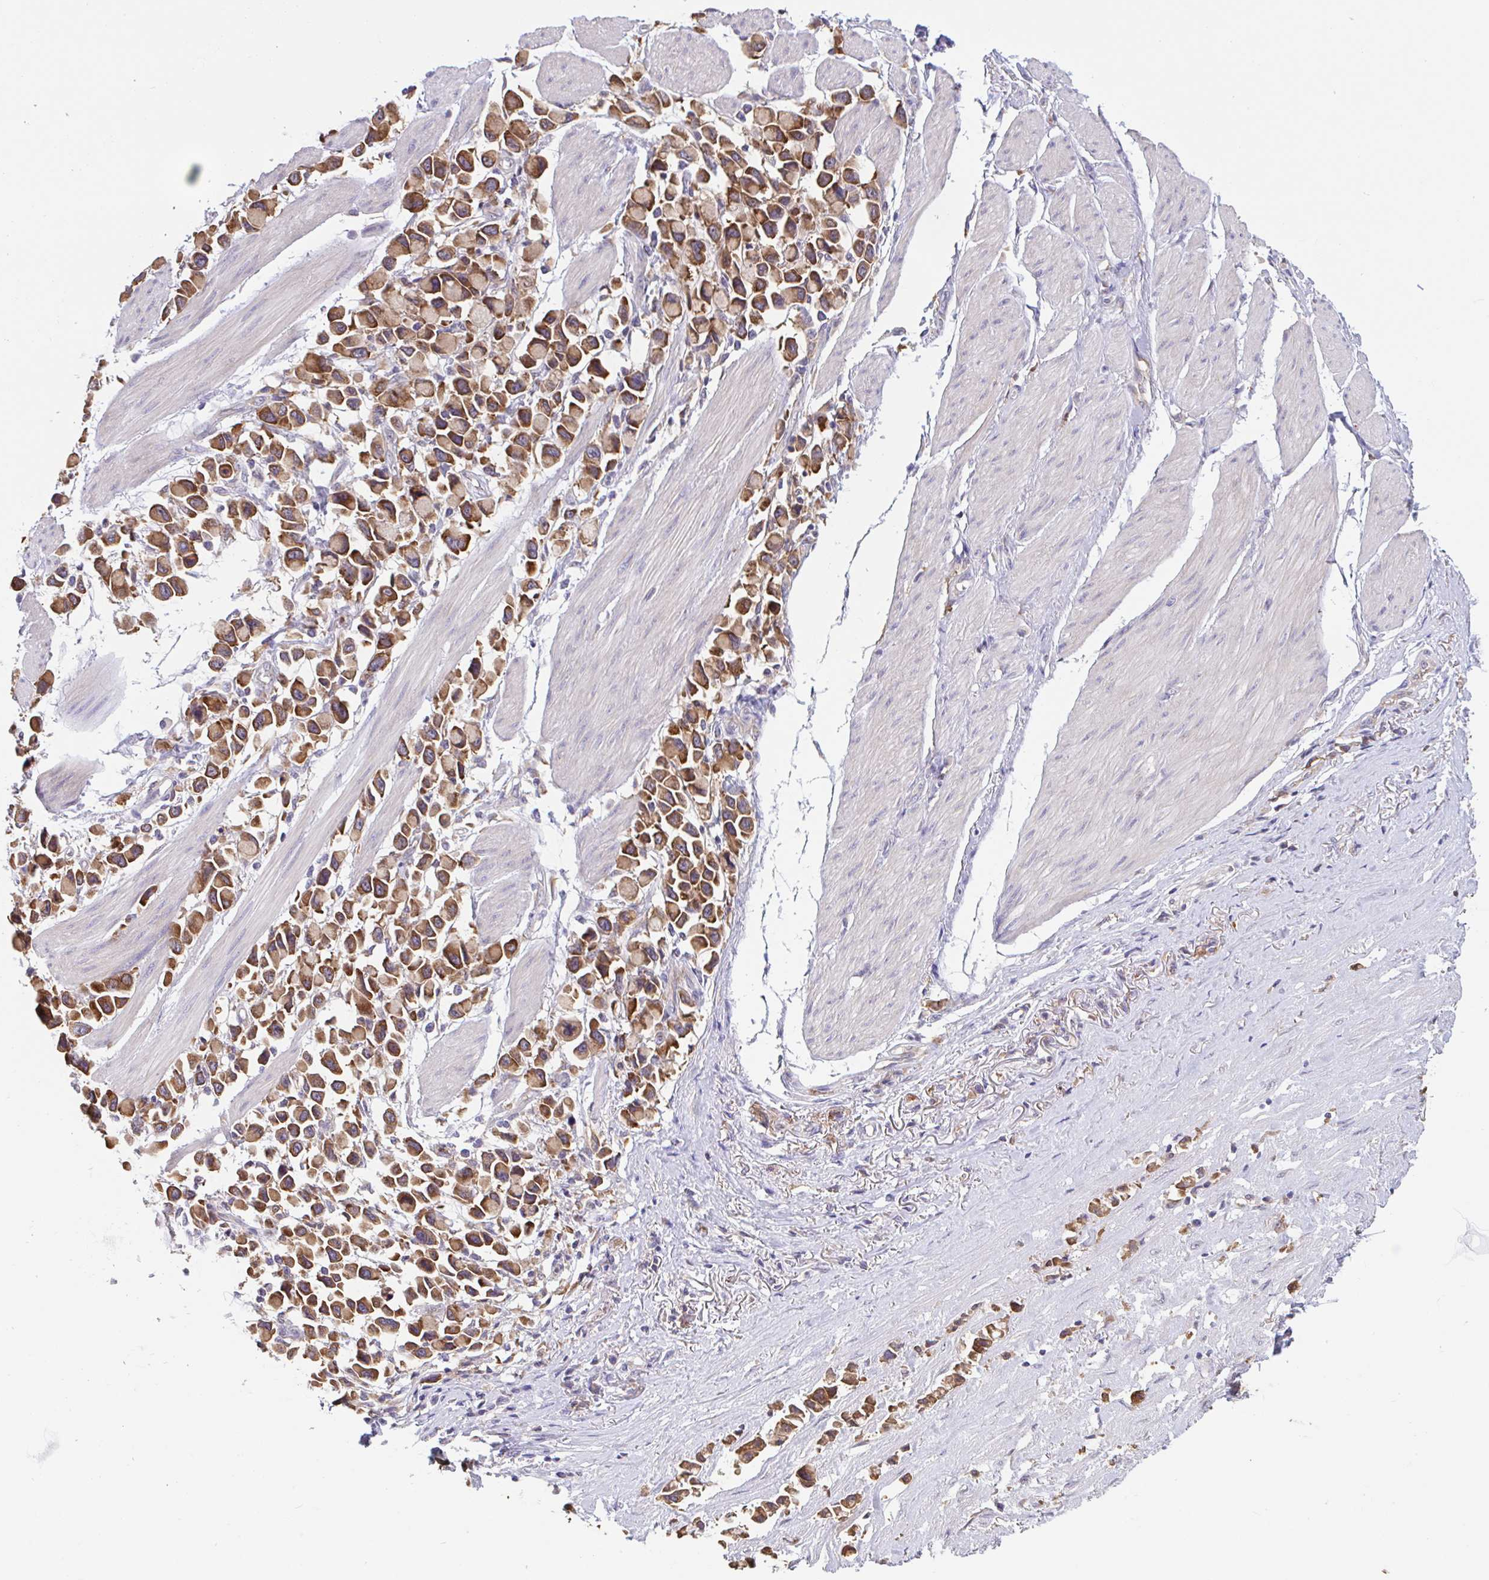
{"staining": {"intensity": "strong", "quantity": ">75%", "location": "cytoplasmic/membranous"}, "tissue": "stomach cancer", "cell_type": "Tumor cells", "image_type": "cancer", "snomed": [{"axis": "morphology", "description": "Adenocarcinoma, NOS"}, {"axis": "topography", "description": "Stomach"}], "caption": "Tumor cells demonstrate high levels of strong cytoplasmic/membranous positivity in about >75% of cells in adenocarcinoma (stomach).", "gene": "SNX8", "patient": {"sex": "female", "age": 81}}